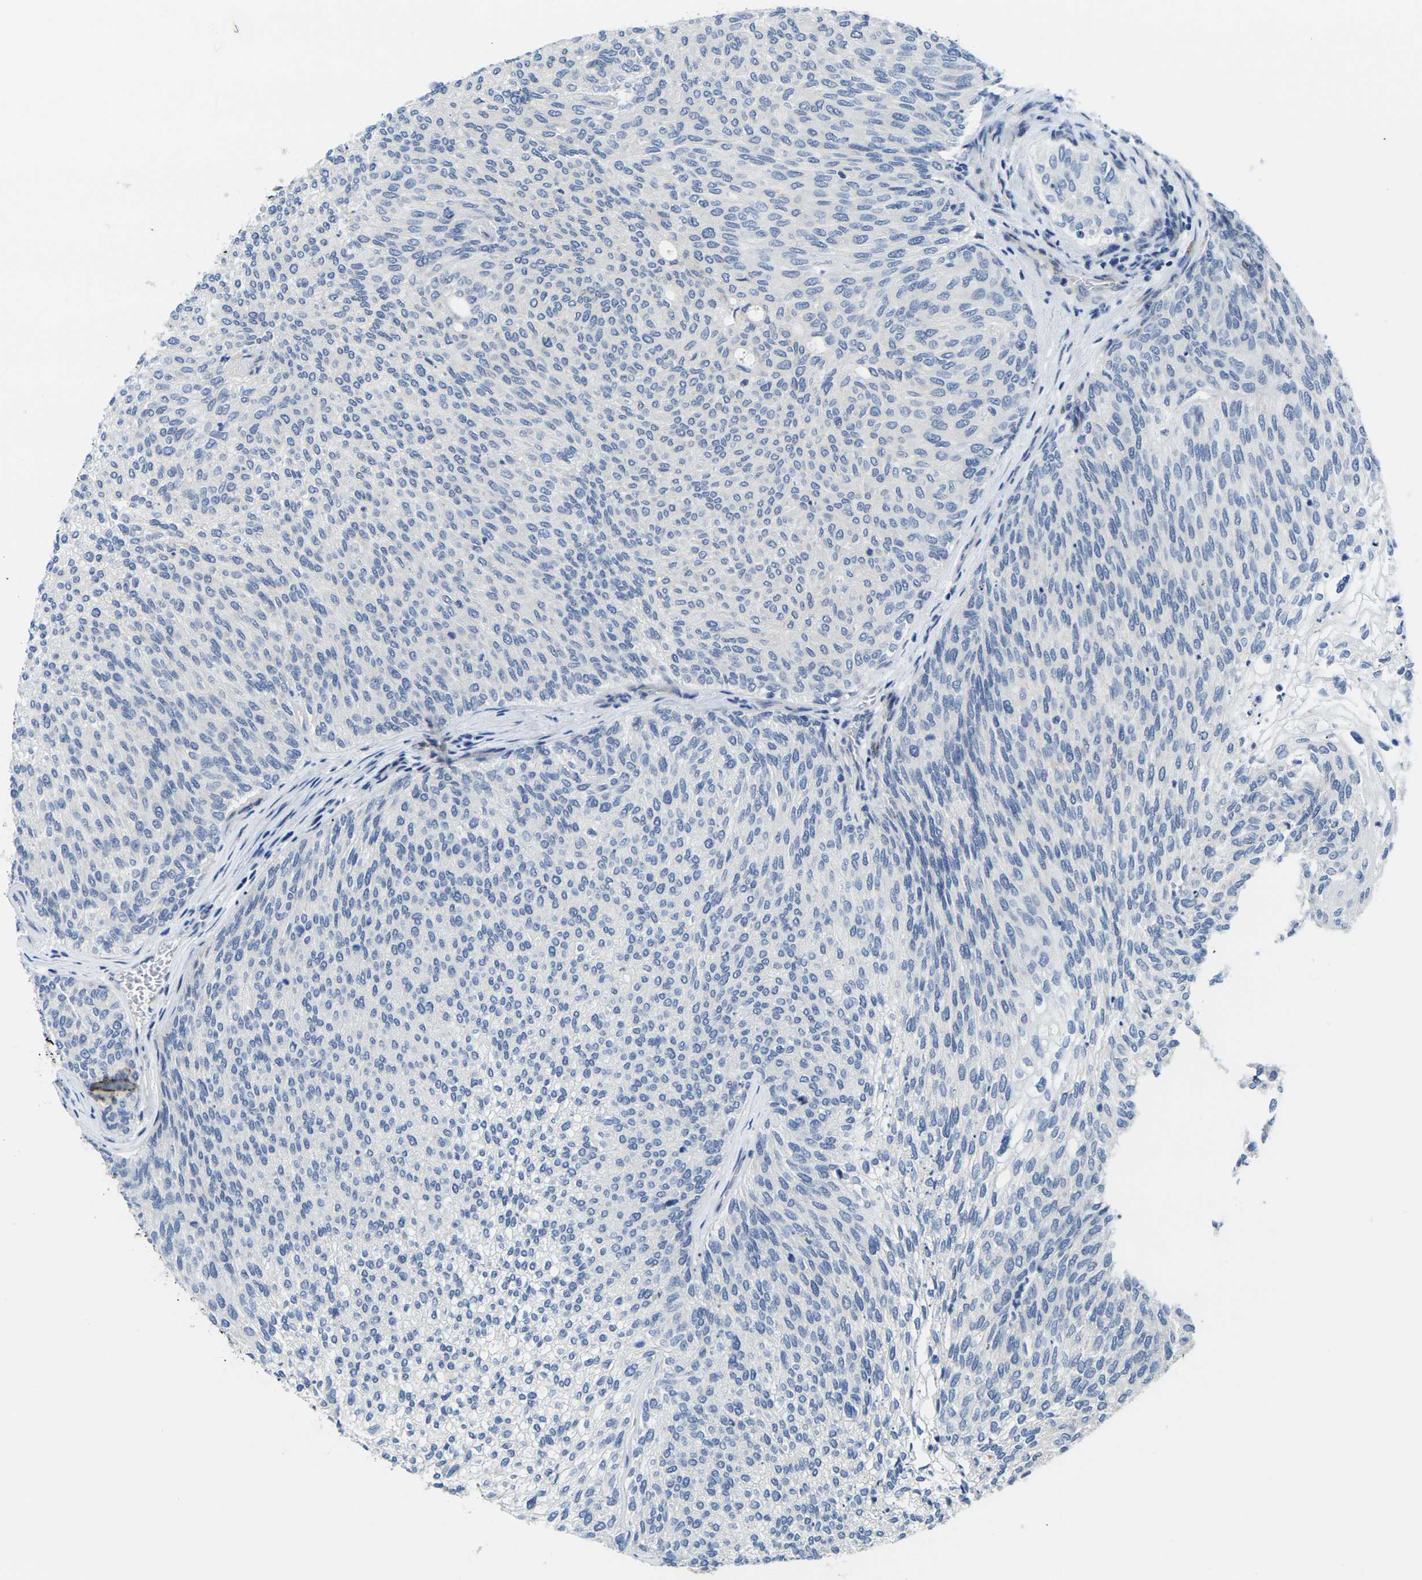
{"staining": {"intensity": "negative", "quantity": "none", "location": "none"}, "tissue": "urothelial cancer", "cell_type": "Tumor cells", "image_type": "cancer", "snomed": [{"axis": "morphology", "description": "Urothelial carcinoma, Low grade"}, {"axis": "topography", "description": "Urinary bladder"}], "caption": "Immunohistochemistry image of neoplastic tissue: urothelial carcinoma (low-grade) stained with DAB (3,3'-diaminobenzidine) reveals no significant protein staining in tumor cells.", "gene": "CRK", "patient": {"sex": "female", "age": 79}}